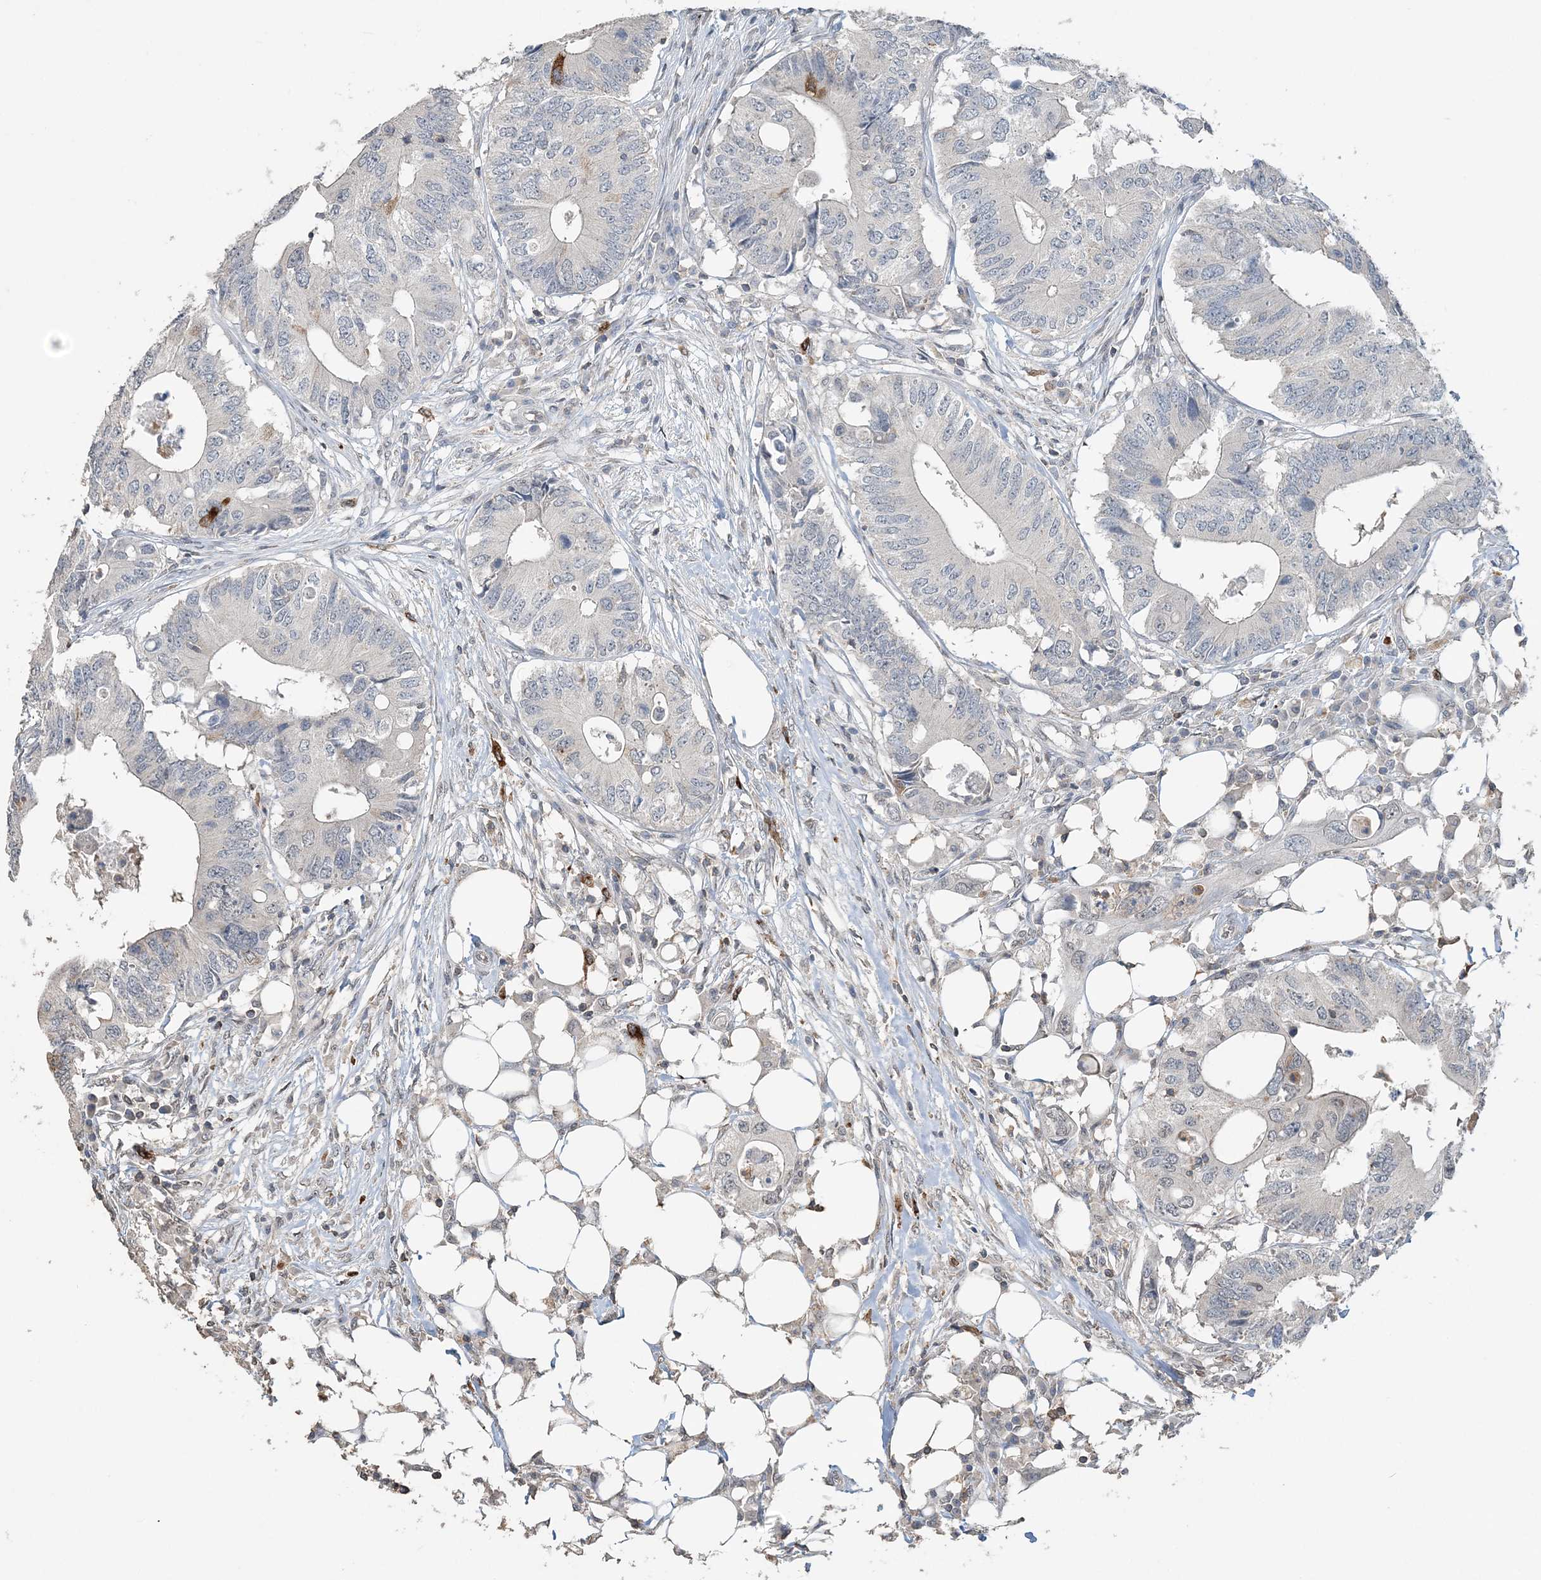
{"staining": {"intensity": "negative", "quantity": "none", "location": "none"}, "tissue": "colorectal cancer", "cell_type": "Tumor cells", "image_type": "cancer", "snomed": [{"axis": "morphology", "description": "Adenocarcinoma, NOS"}, {"axis": "topography", "description": "Colon"}], "caption": "Colorectal cancer (adenocarcinoma) was stained to show a protein in brown. There is no significant staining in tumor cells.", "gene": "FAM110A", "patient": {"sex": "male", "age": 71}}